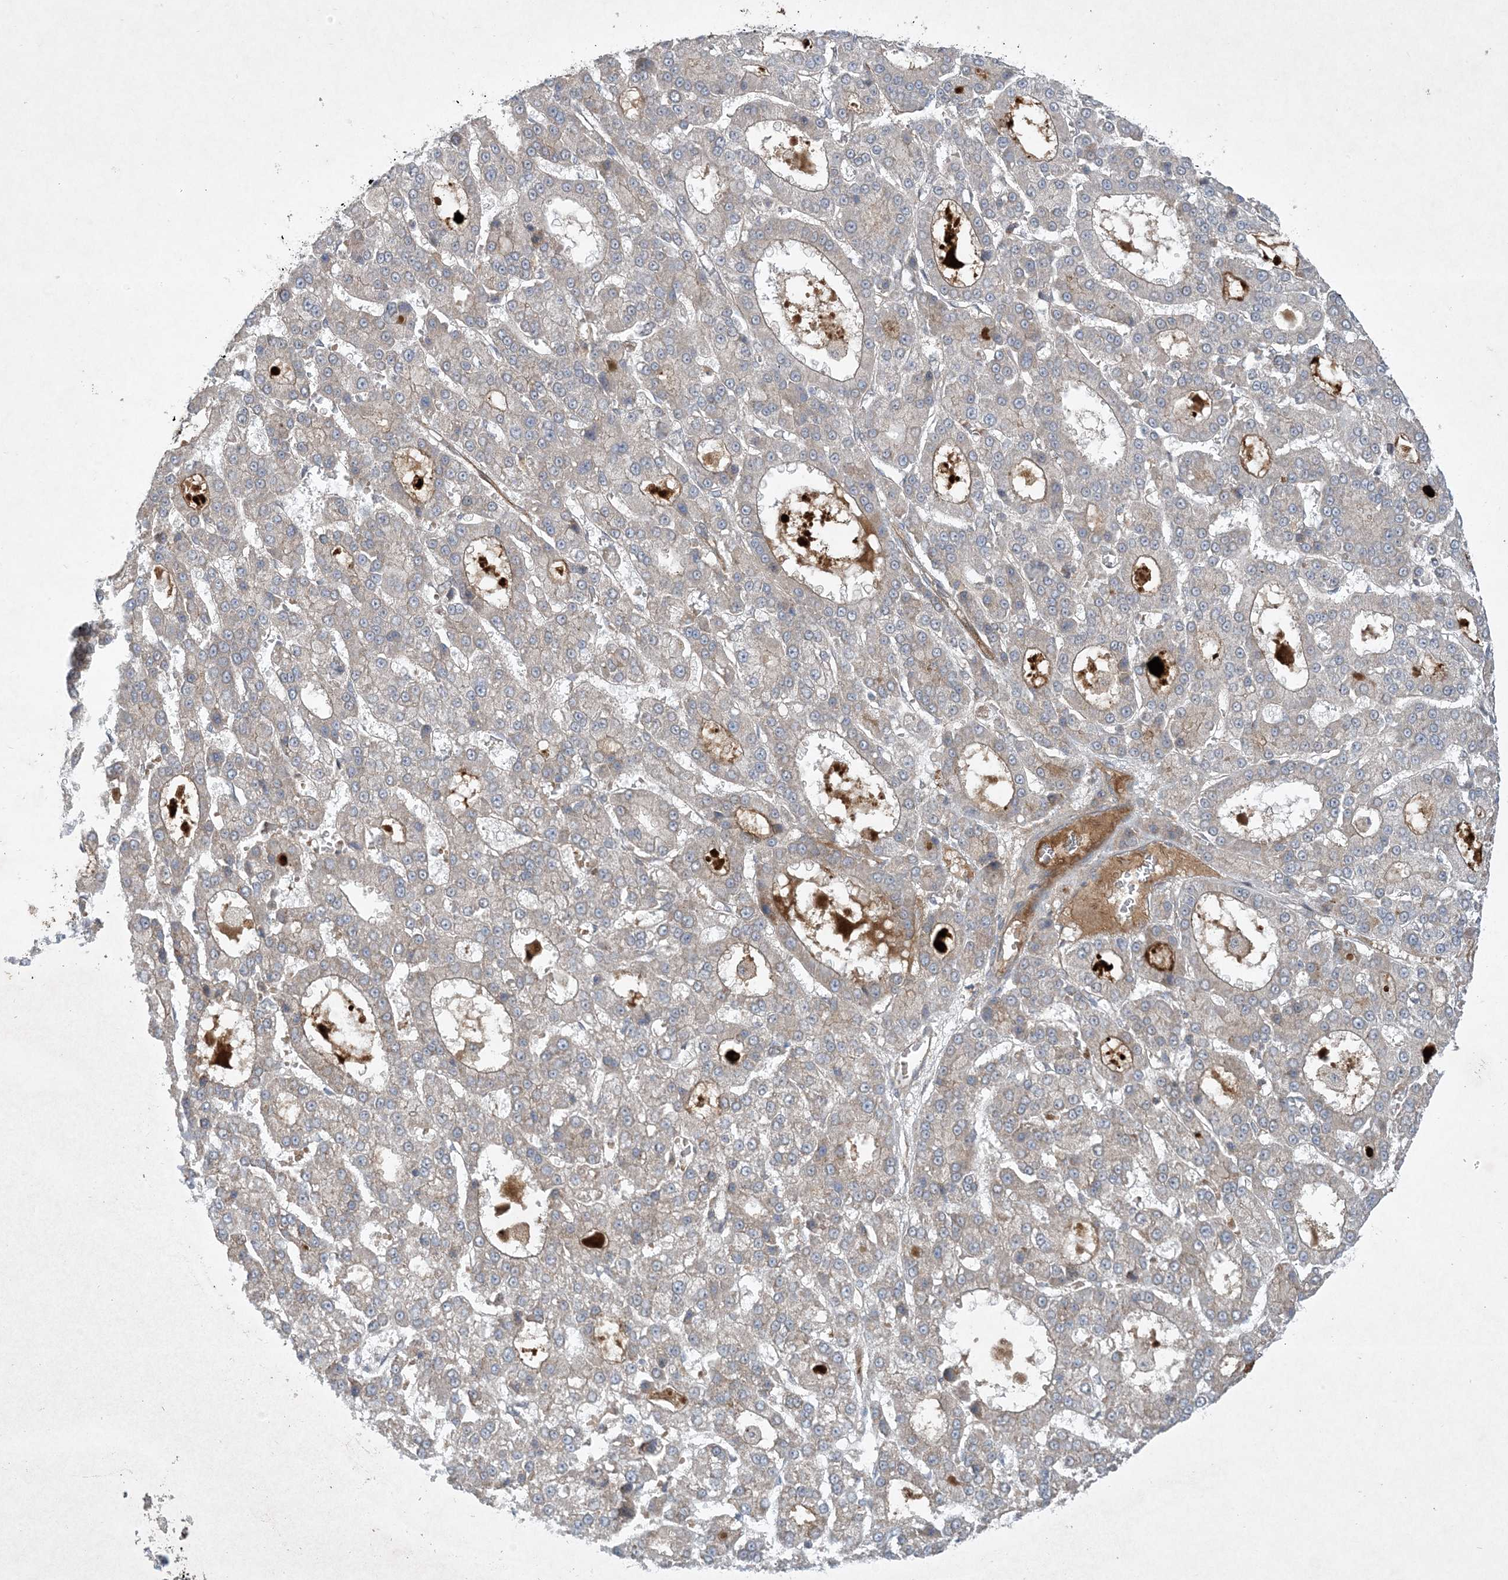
{"staining": {"intensity": "weak", "quantity": "<25%", "location": "cytoplasmic/membranous"}, "tissue": "liver cancer", "cell_type": "Tumor cells", "image_type": "cancer", "snomed": [{"axis": "morphology", "description": "Carcinoma, Hepatocellular, NOS"}, {"axis": "topography", "description": "Liver"}], "caption": "Immunohistochemistry of human liver cancer reveals no positivity in tumor cells.", "gene": "STAM2", "patient": {"sex": "male", "age": 70}}